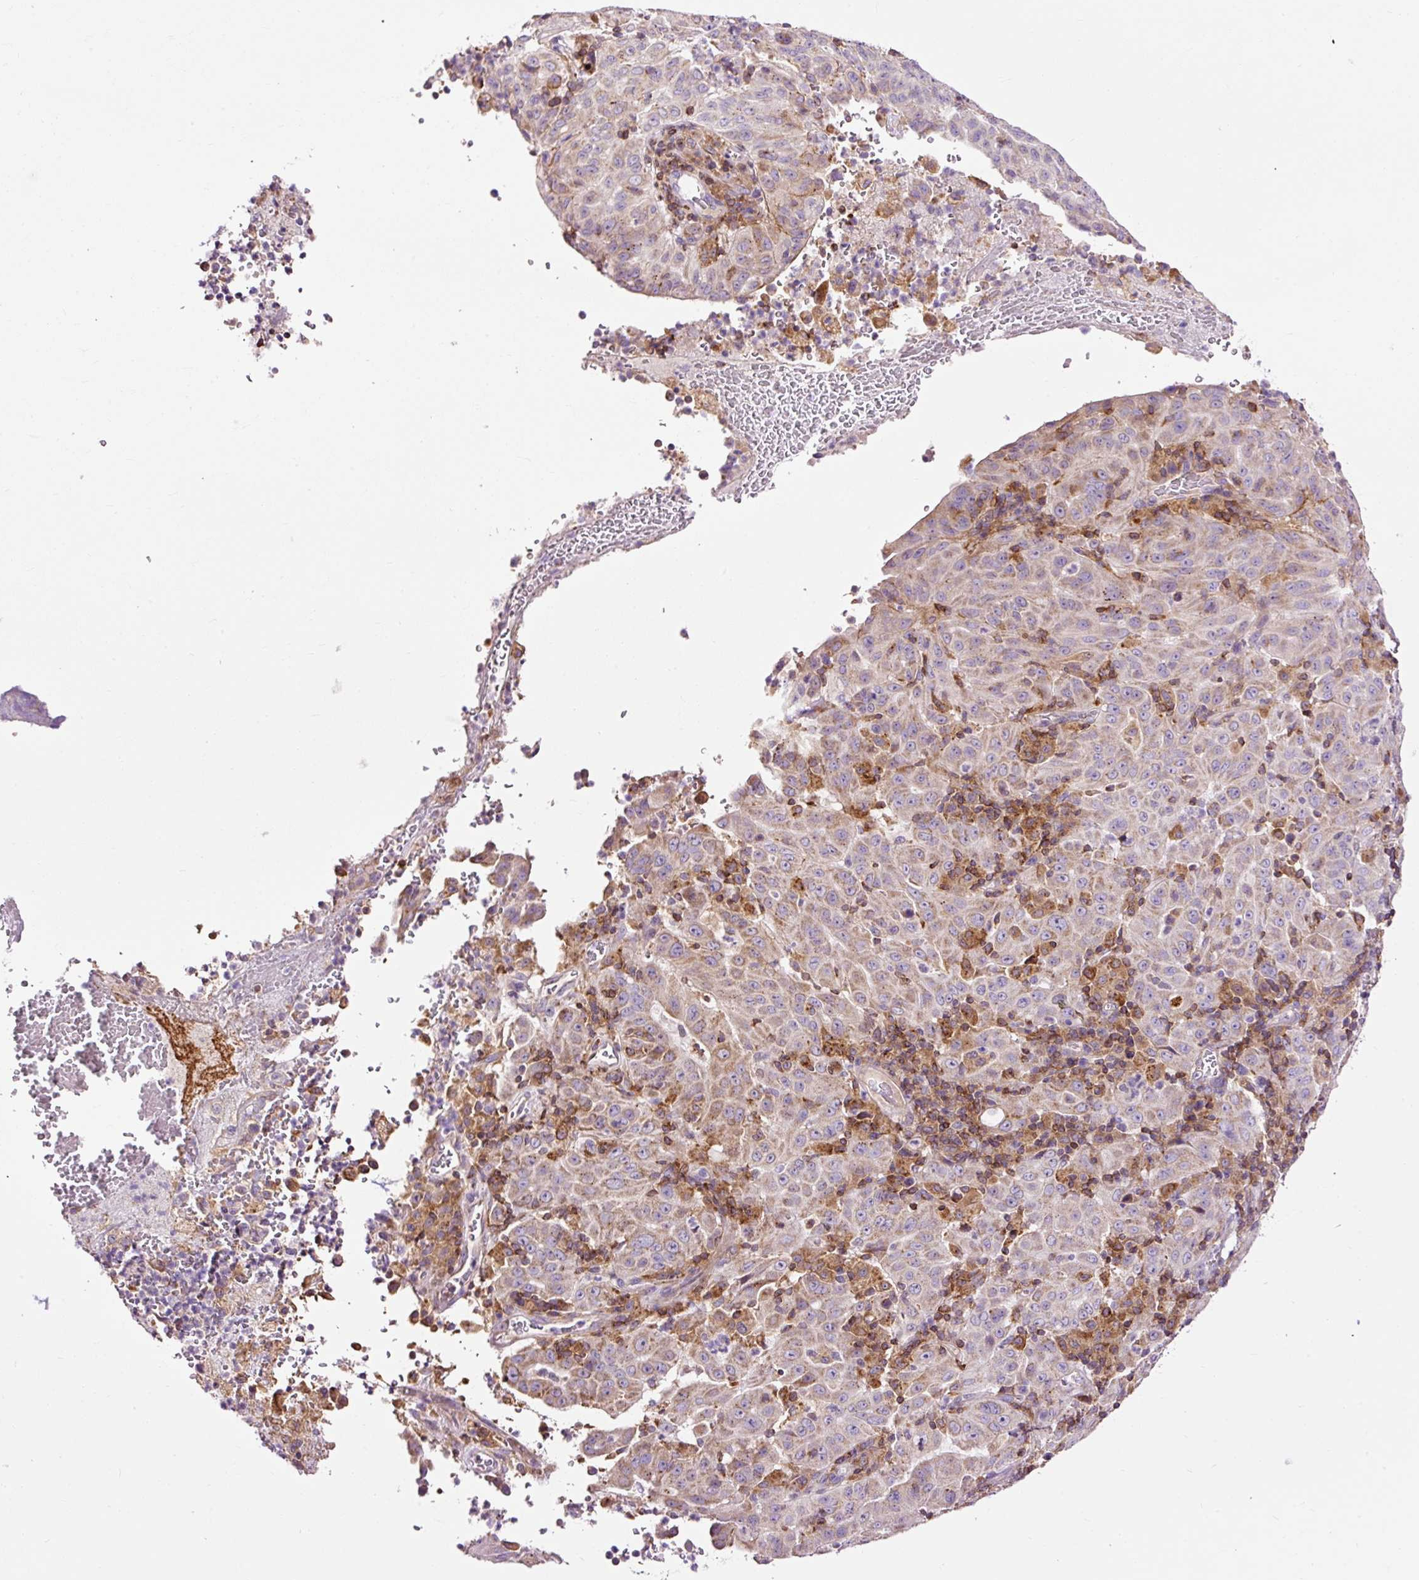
{"staining": {"intensity": "weak", "quantity": ">75%", "location": "cytoplasmic/membranous"}, "tissue": "pancreatic cancer", "cell_type": "Tumor cells", "image_type": "cancer", "snomed": [{"axis": "morphology", "description": "Adenocarcinoma, NOS"}, {"axis": "topography", "description": "Pancreas"}], "caption": "Weak cytoplasmic/membranous expression for a protein is seen in approximately >75% of tumor cells of pancreatic cancer (adenocarcinoma) using immunohistochemistry.", "gene": "CD83", "patient": {"sex": "male", "age": 63}}